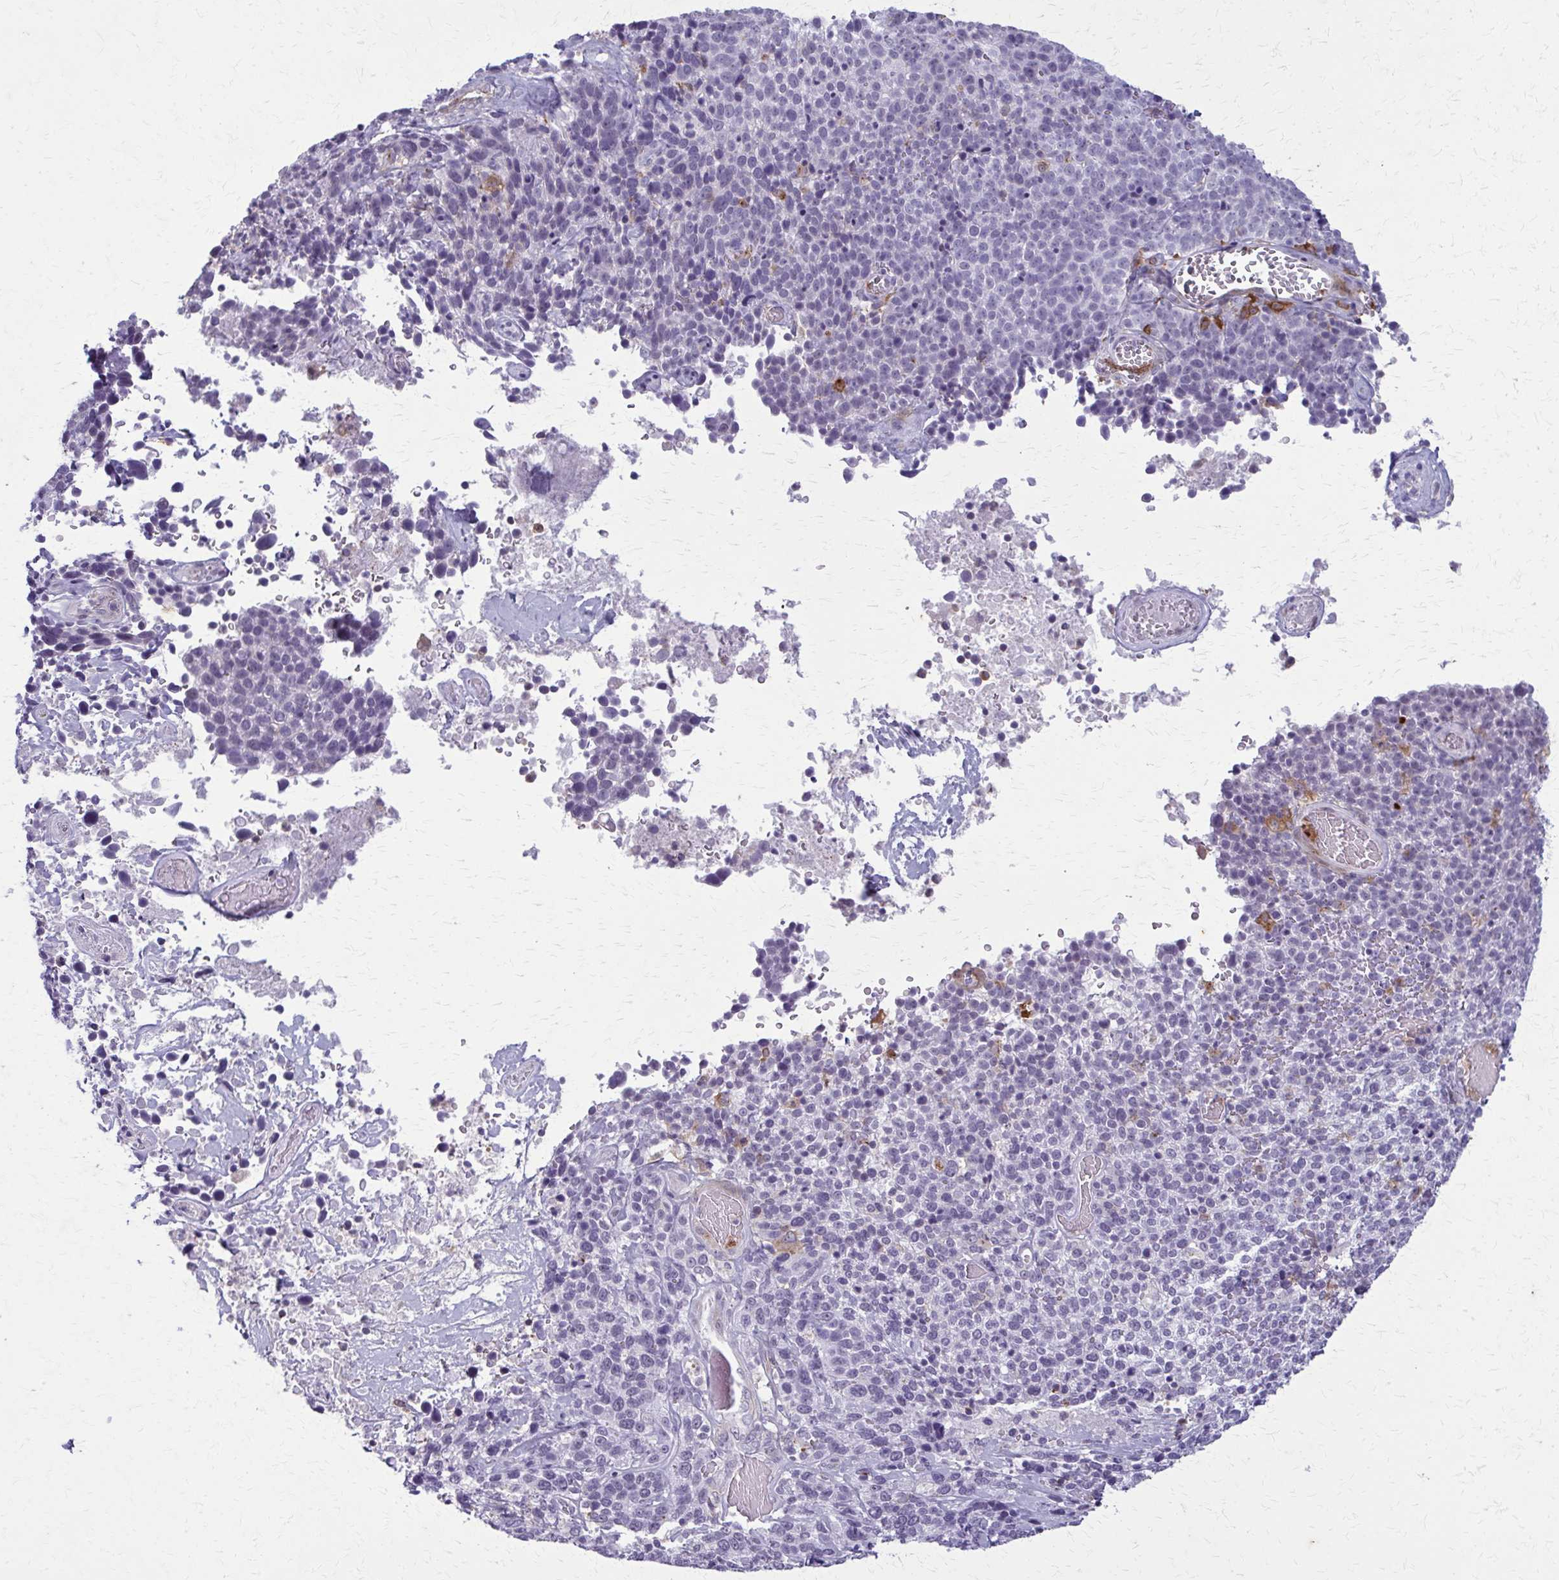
{"staining": {"intensity": "negative", "quantity": "none", "location": "none"}, "tissue": "cervical cancer", "cell_type": "Tumor cells", "image_type": "cancer", "snomed": [{"axis": "morphology", "description": "Squamous cell carcinoma, NOS"}, {"axis": "topography", "description": "Cervix"}], "caption": "The histopathology image demonstrates no staining of tumor cells in squamous cell carcinoma (cervical).", "gene": "CARD9", "patient": {"sex": "female", "age": 46}}